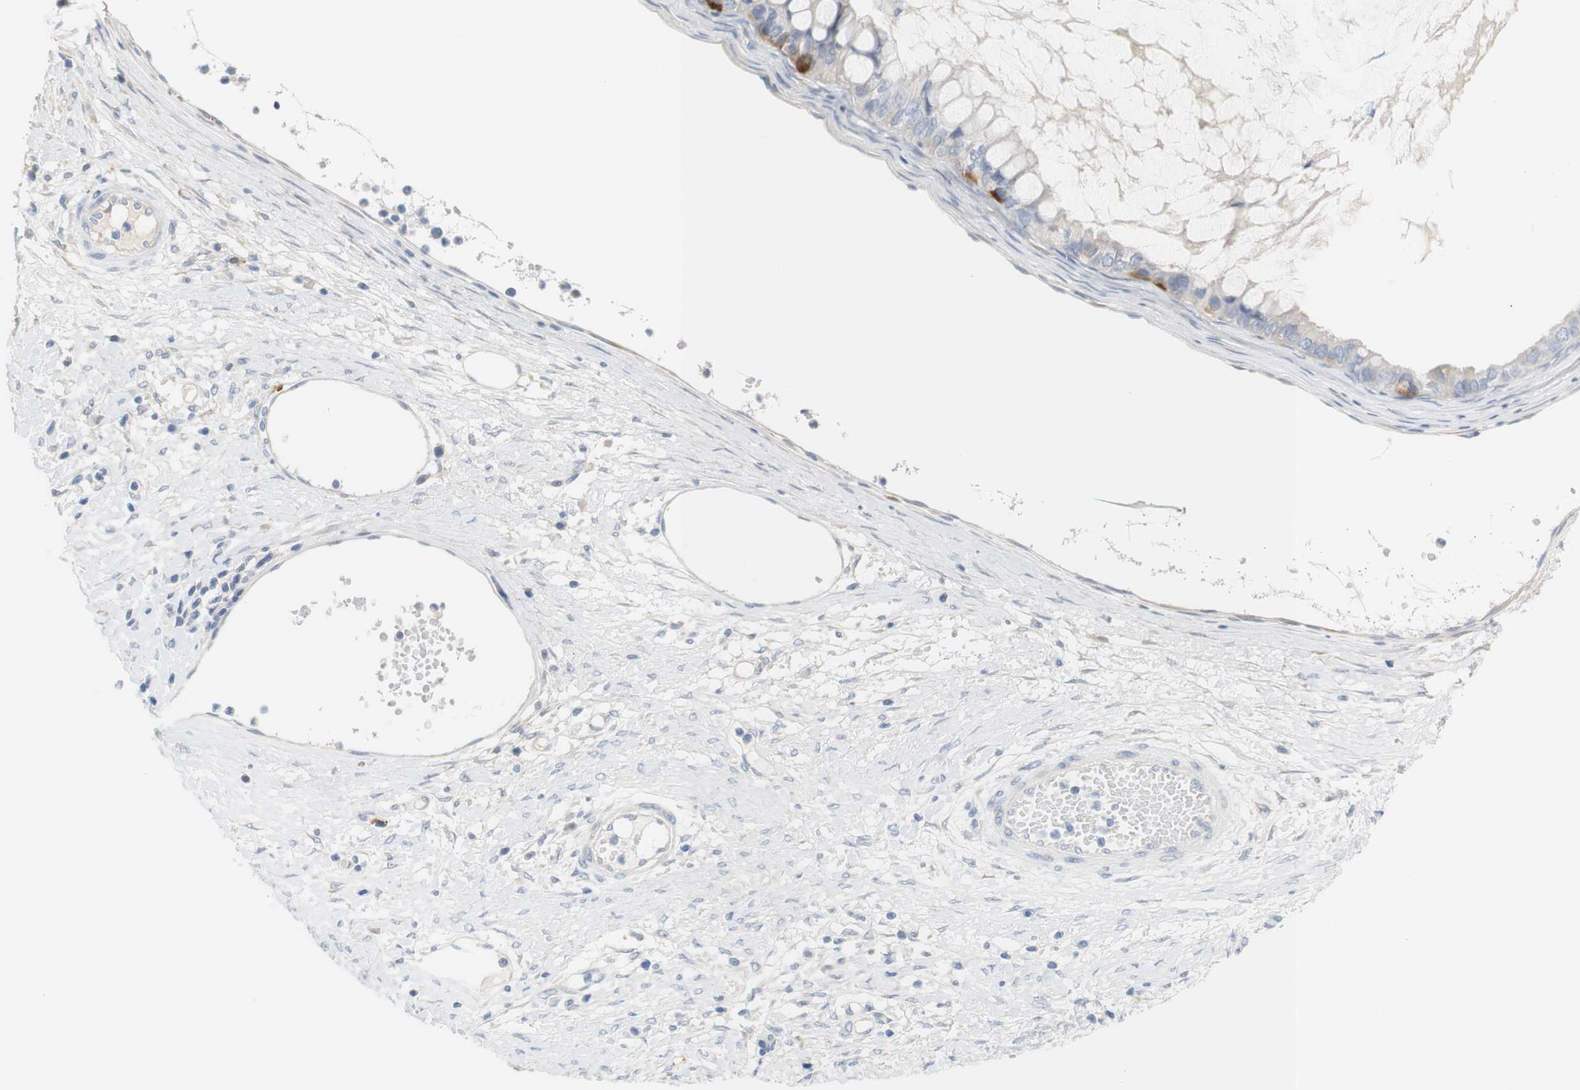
{"staining": {"intensity": "moderate", "quantity": "<25%", "location": "cytoplasmic/membranous"}, "tissue": "ovarian cancer", "cell_type": "Tumor cells", "image_type": "cancer", "snomed": [{"axis": "morphology", "description": "Cystadenocarcinoma, mucinous, NOS"}, {"axis": "topography", "description": "Ovary"}], "caption": "Moderate cytoplasmic/membranous staining is seen in approximately <25% of tumor cells in ovarian cancer.", "gene": "RGS9", "patient": {"sex": "female", "age": 80}}